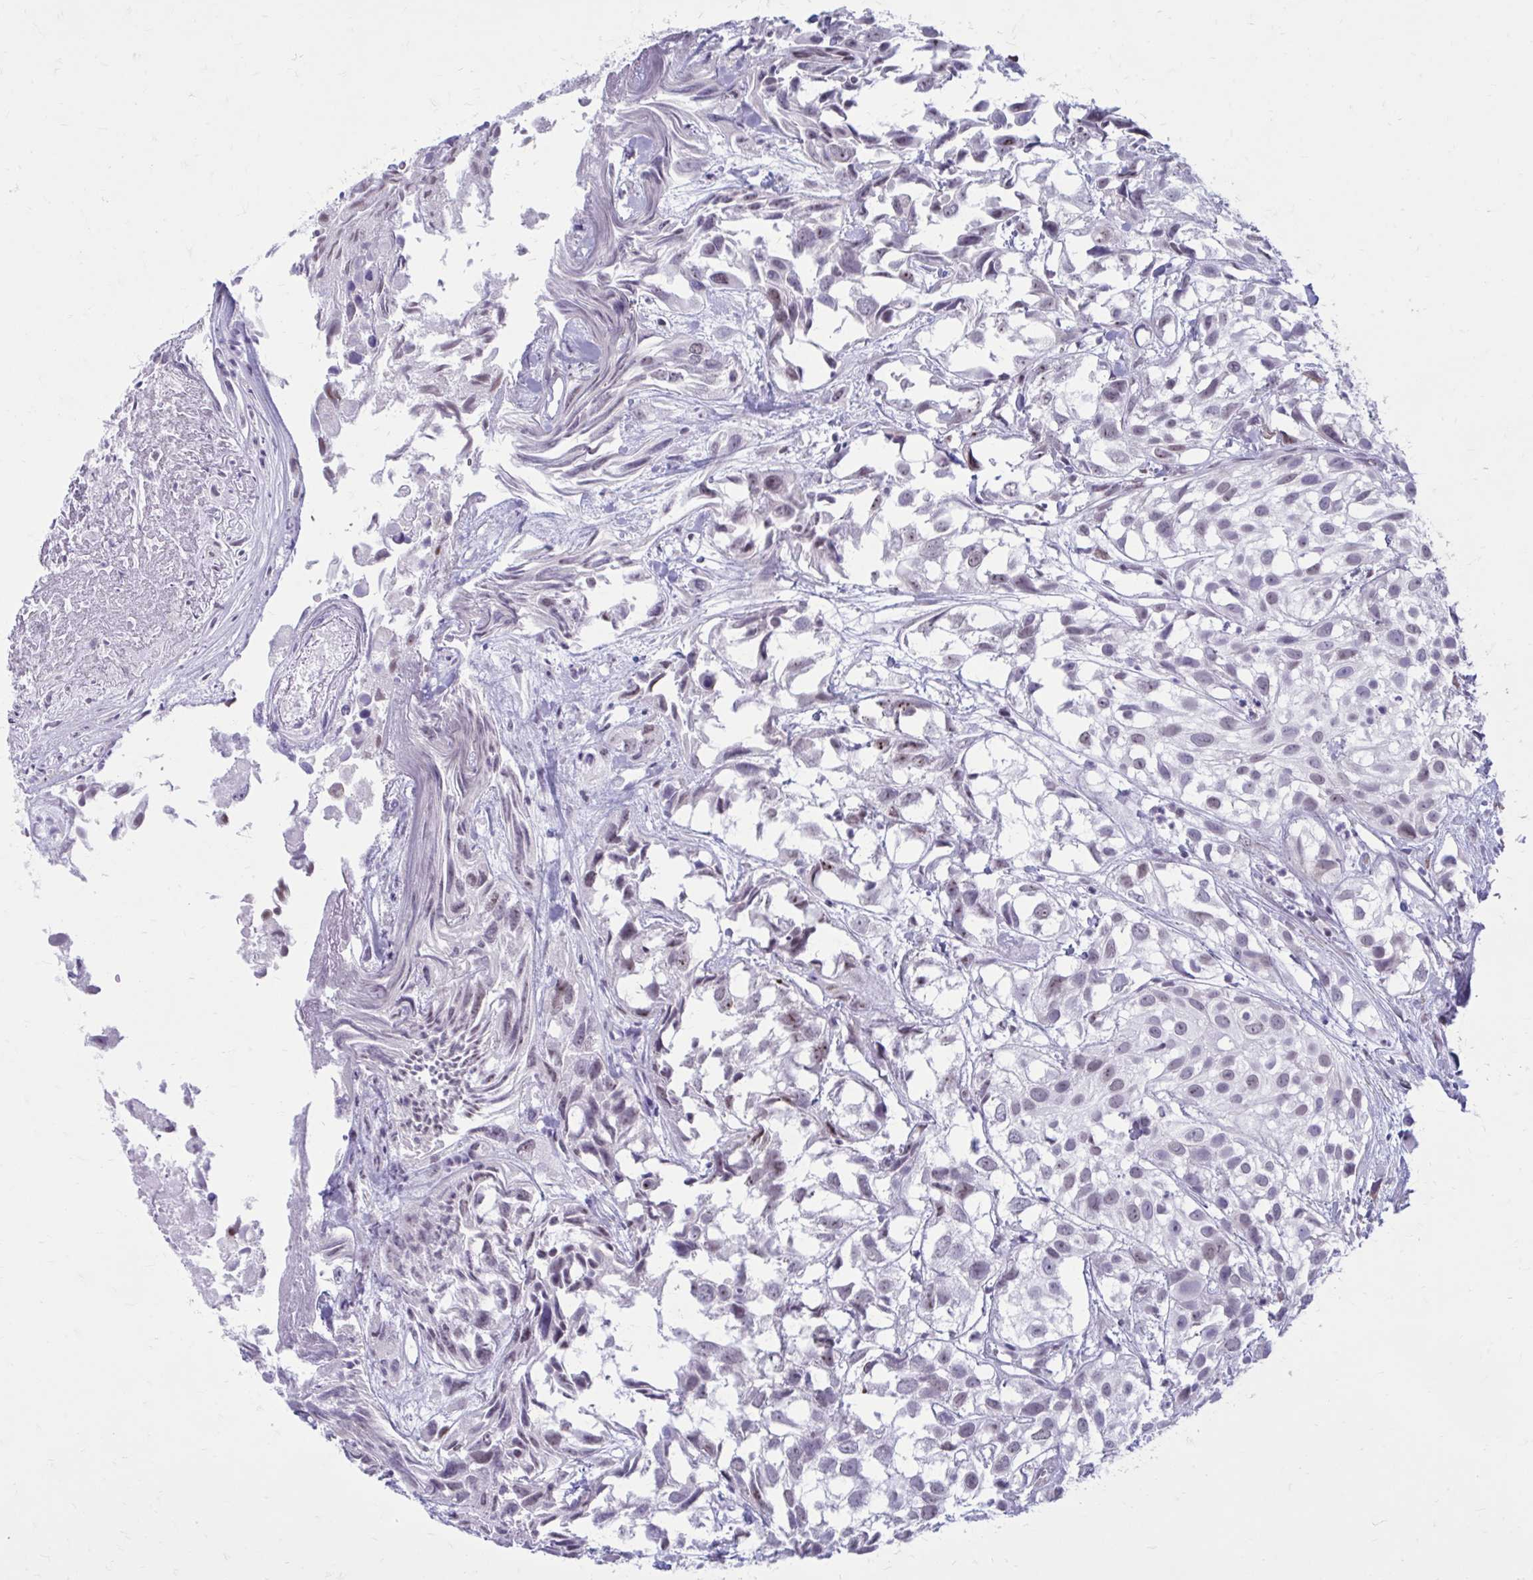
{"staining": {"intensity": "weak", "quantity": "<25%", "location": "nuclear"}, "tissue": "urothelial cancer", "cell_type": "Tumor cells", "image_type": "cancer", "snomed": [{"axis": "morphology", "description": "Urothelial carcinoma, High grade"}, {"axis": "topography", "description": "Urinary bladder"}], "caption": "The micrograph shows no staining of tumor cells in high-grade urothelial carcinoma.", "gene": "PROSER1", "patient": {"sex": "male", "age": 56}}